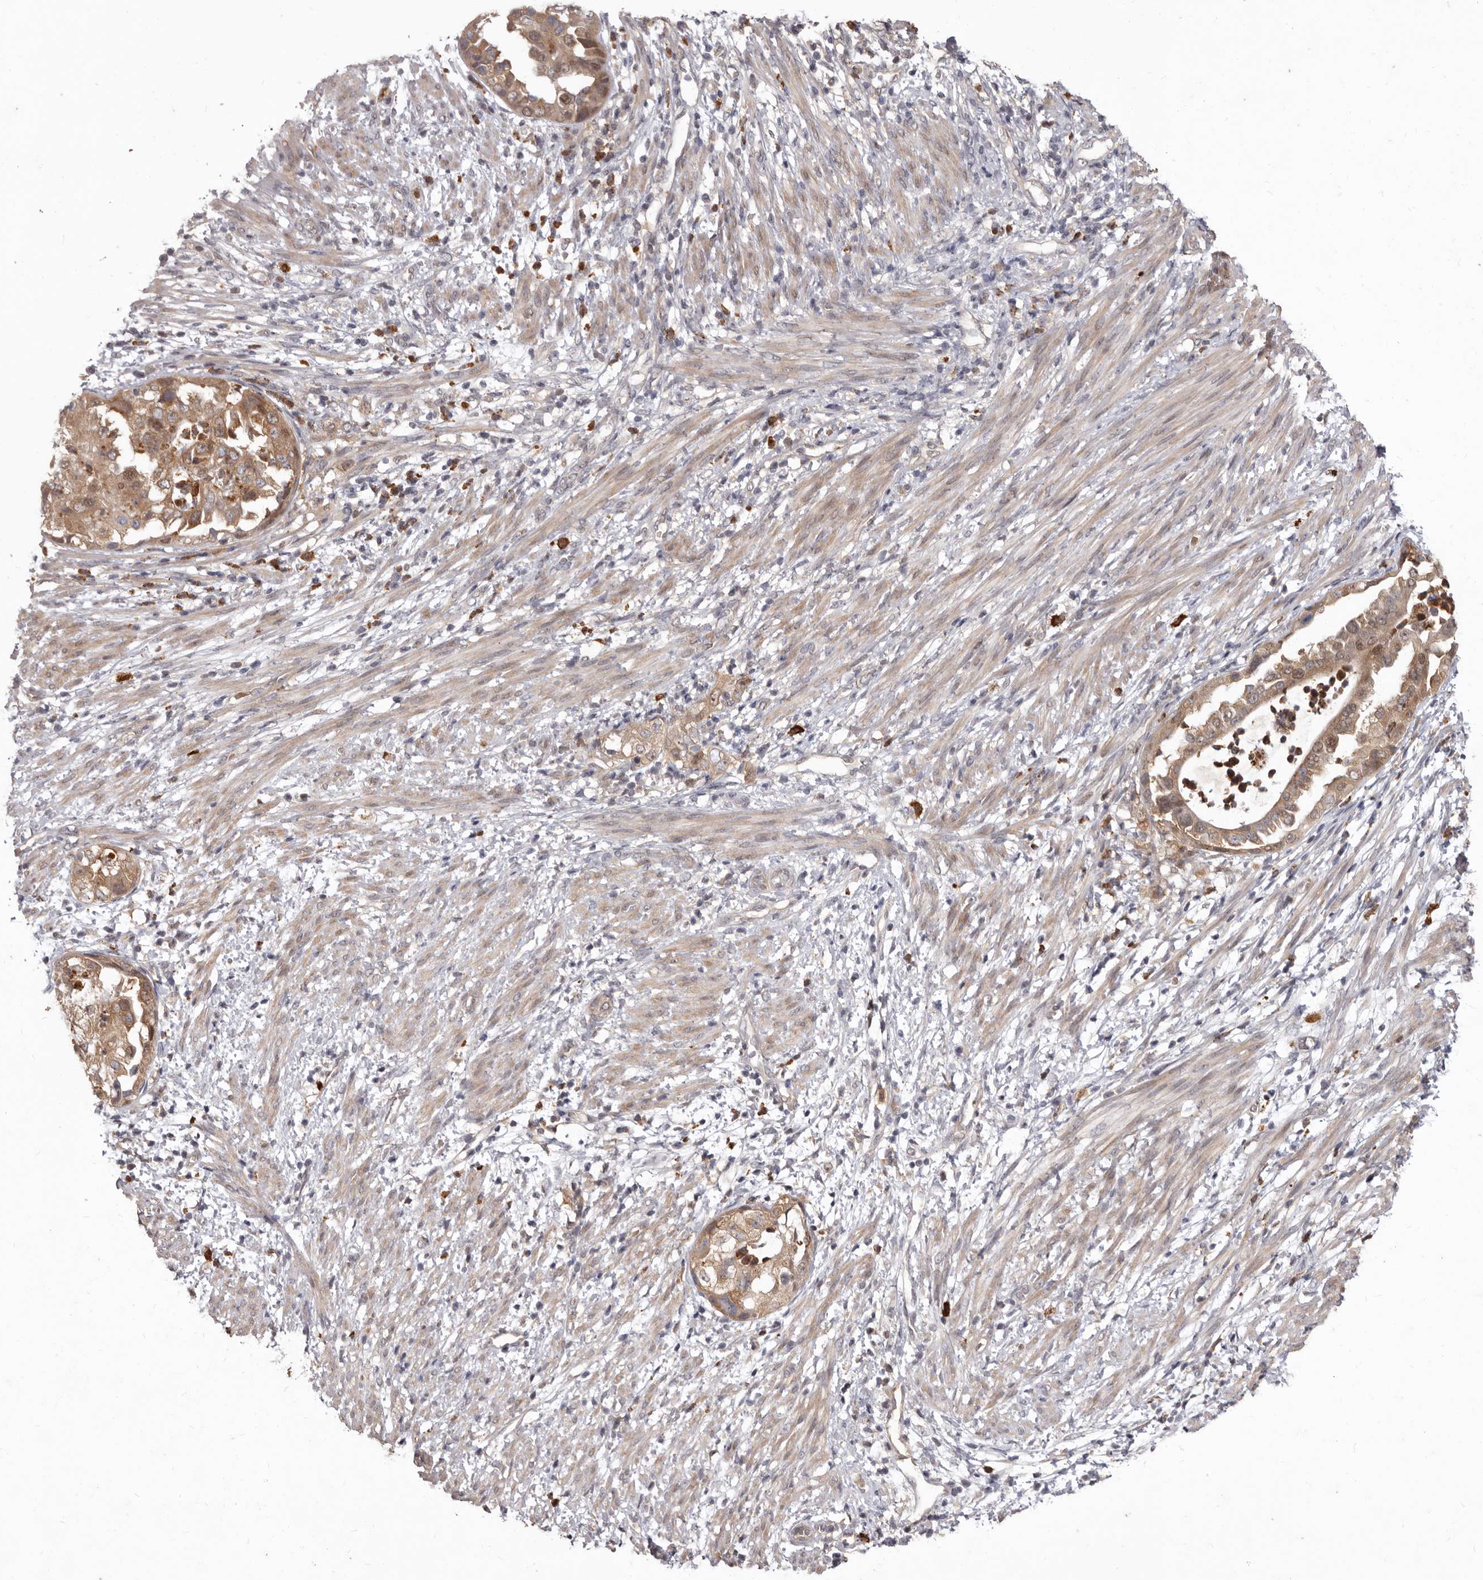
{"staining": {"intensity": "moderate", "quantity": ">75%", "location": "cytoplasmic/membranous"}, "tissue": "endometrial cancer", "cell_type": "Tumor cells", "image_type": "cancer", "snomed": [{"axis": "morphology", "description": "Adenocarcinoma, NOS"}, {"axis": "topography", "description": "Endometrium"}], "caption": "This image reveals immunohistochemistry staining of endometrial adenocarcinoma, with medium moderate cytoplasmic/membranous positivity in approximately >75% of tumor cells.", "gene": "ACLY", "patient": {"sex": "female", "age": 85}}